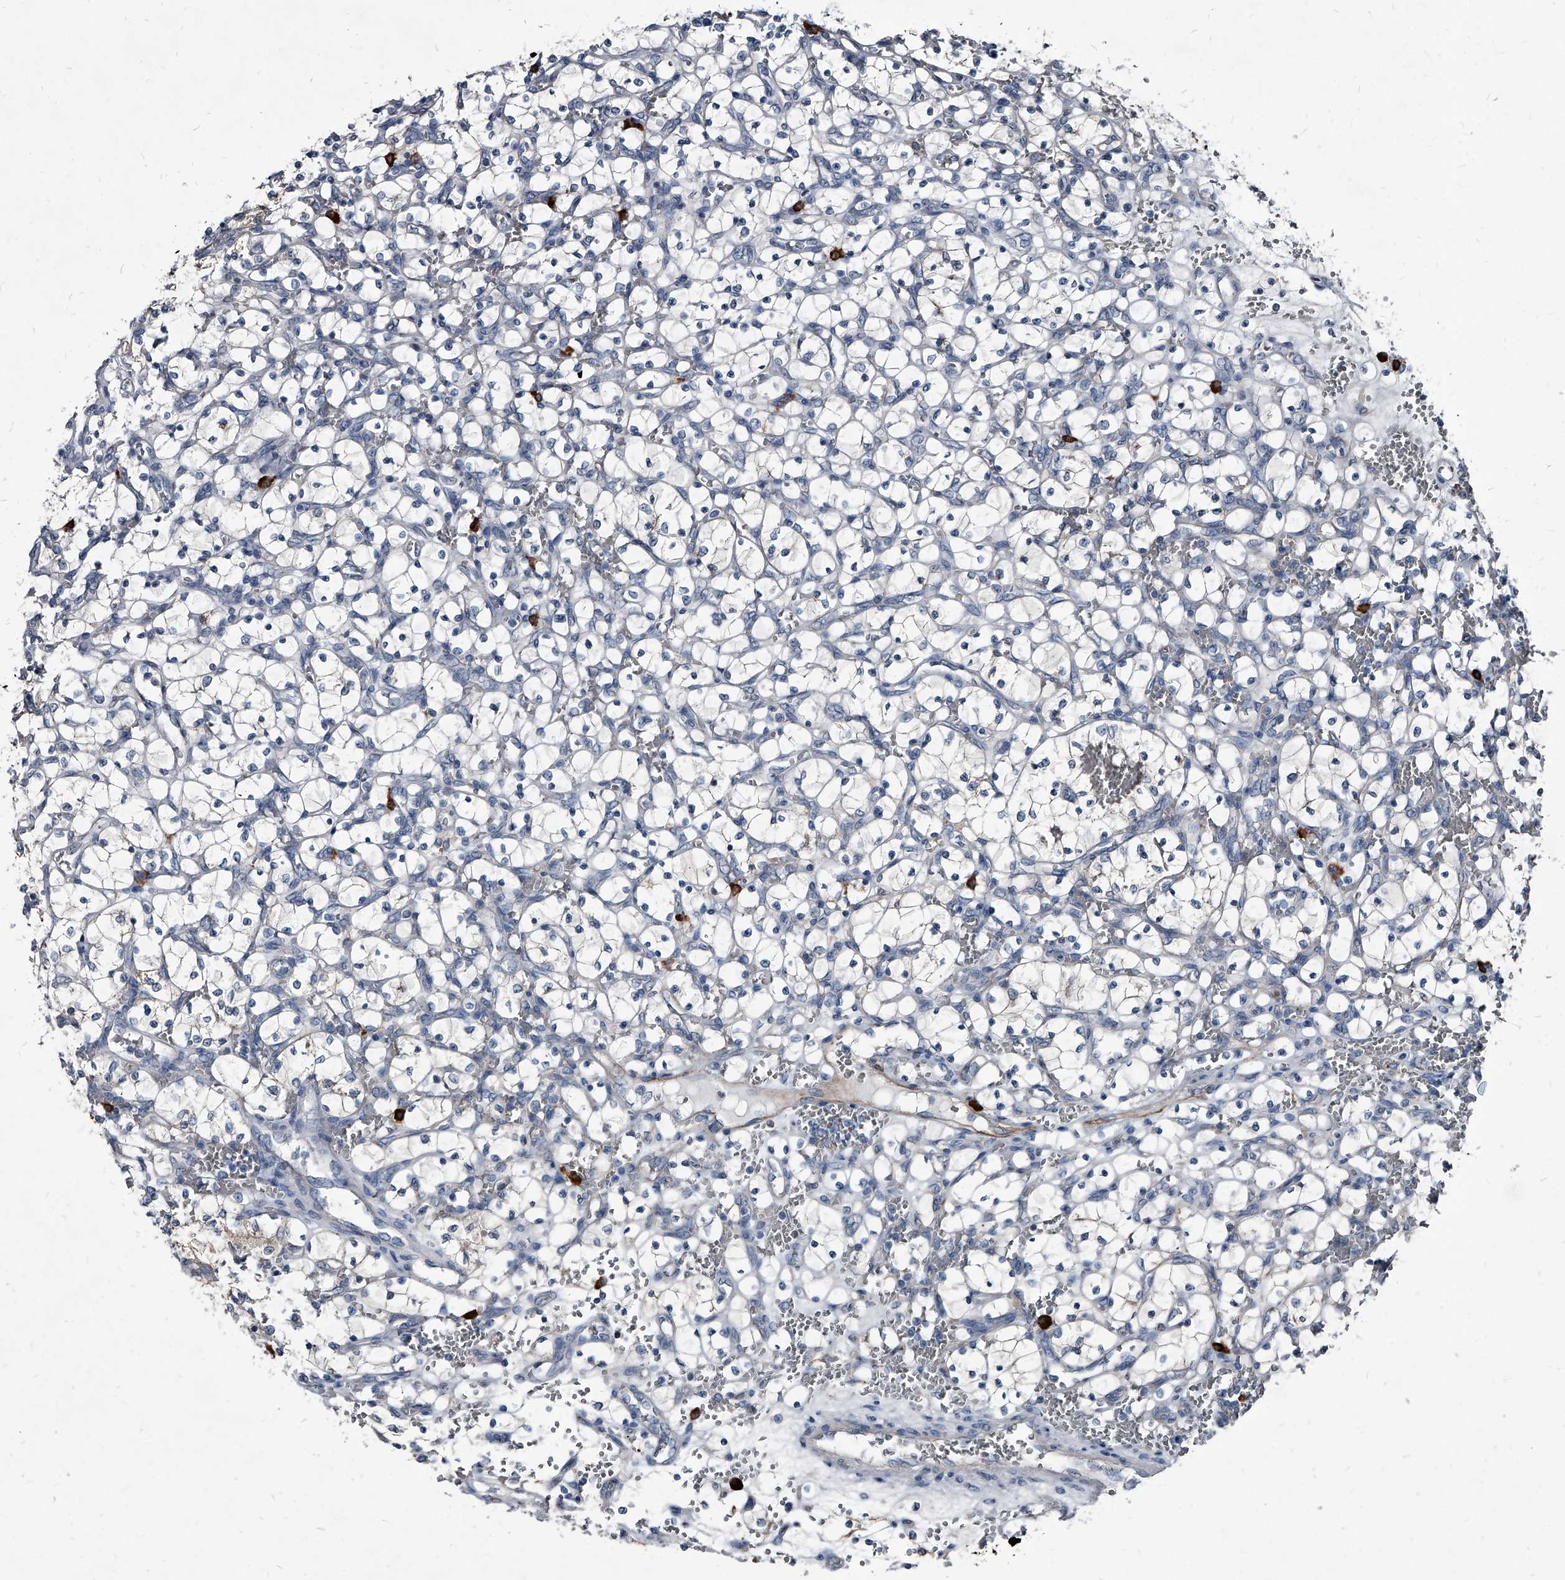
{"staining": {"intensity": "negative", "quantity": "none", "location": "none"}, "tissue": "renal cancer", "cell_type": "Tumor cells", "image_type": "cancer", "snomed": [{"axis": "morphology", "description": "Adenocarcinoma, NOS"}, {"axis": "topography", "description": "Kidney"}], "caption": "Tumor cells are negative for protein expression in human renal adenocarcinoma.", "gene": "PGLYRP3", "patient": {"sex": "female", "age": 69}}